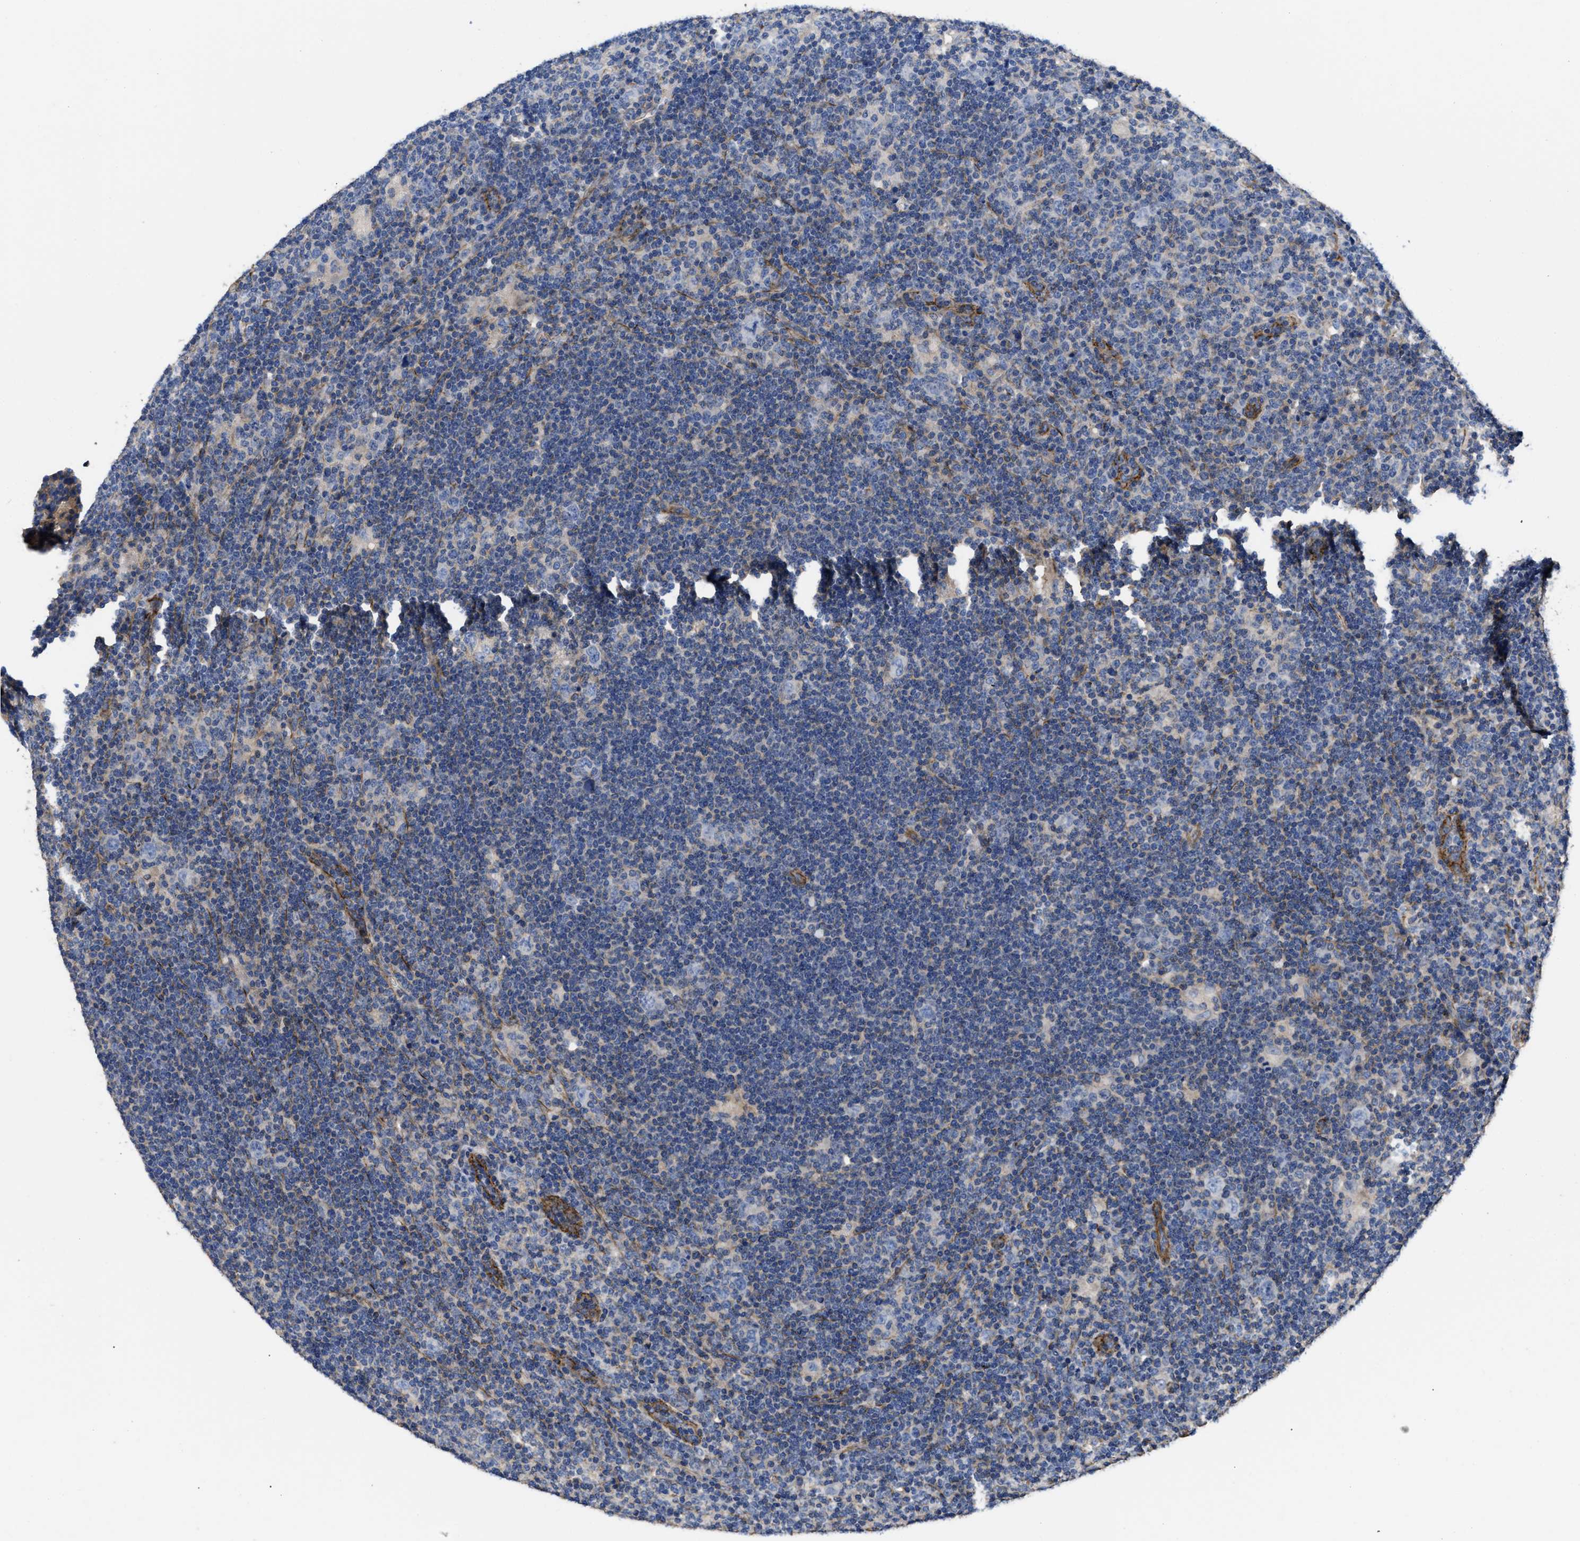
{"staining": {"intensity": "negative", "quantity": "none", "location": "none"}, "tissue": "lymphoma", "cell_type": "Tumor cells", "image_type": "cancer", "snomed": [{"axis": "morphology", "description": "Hodgkin's disease, NOS"}, {"axis": "topography", "description": "Lymph node"}], "caption": "This is a image of immunohistochemistry staining of Hodgkin's disease, which shows no positivity in tumor cells.", "gene": "USP4", "patient": {"sex": "female", "age": 57}}